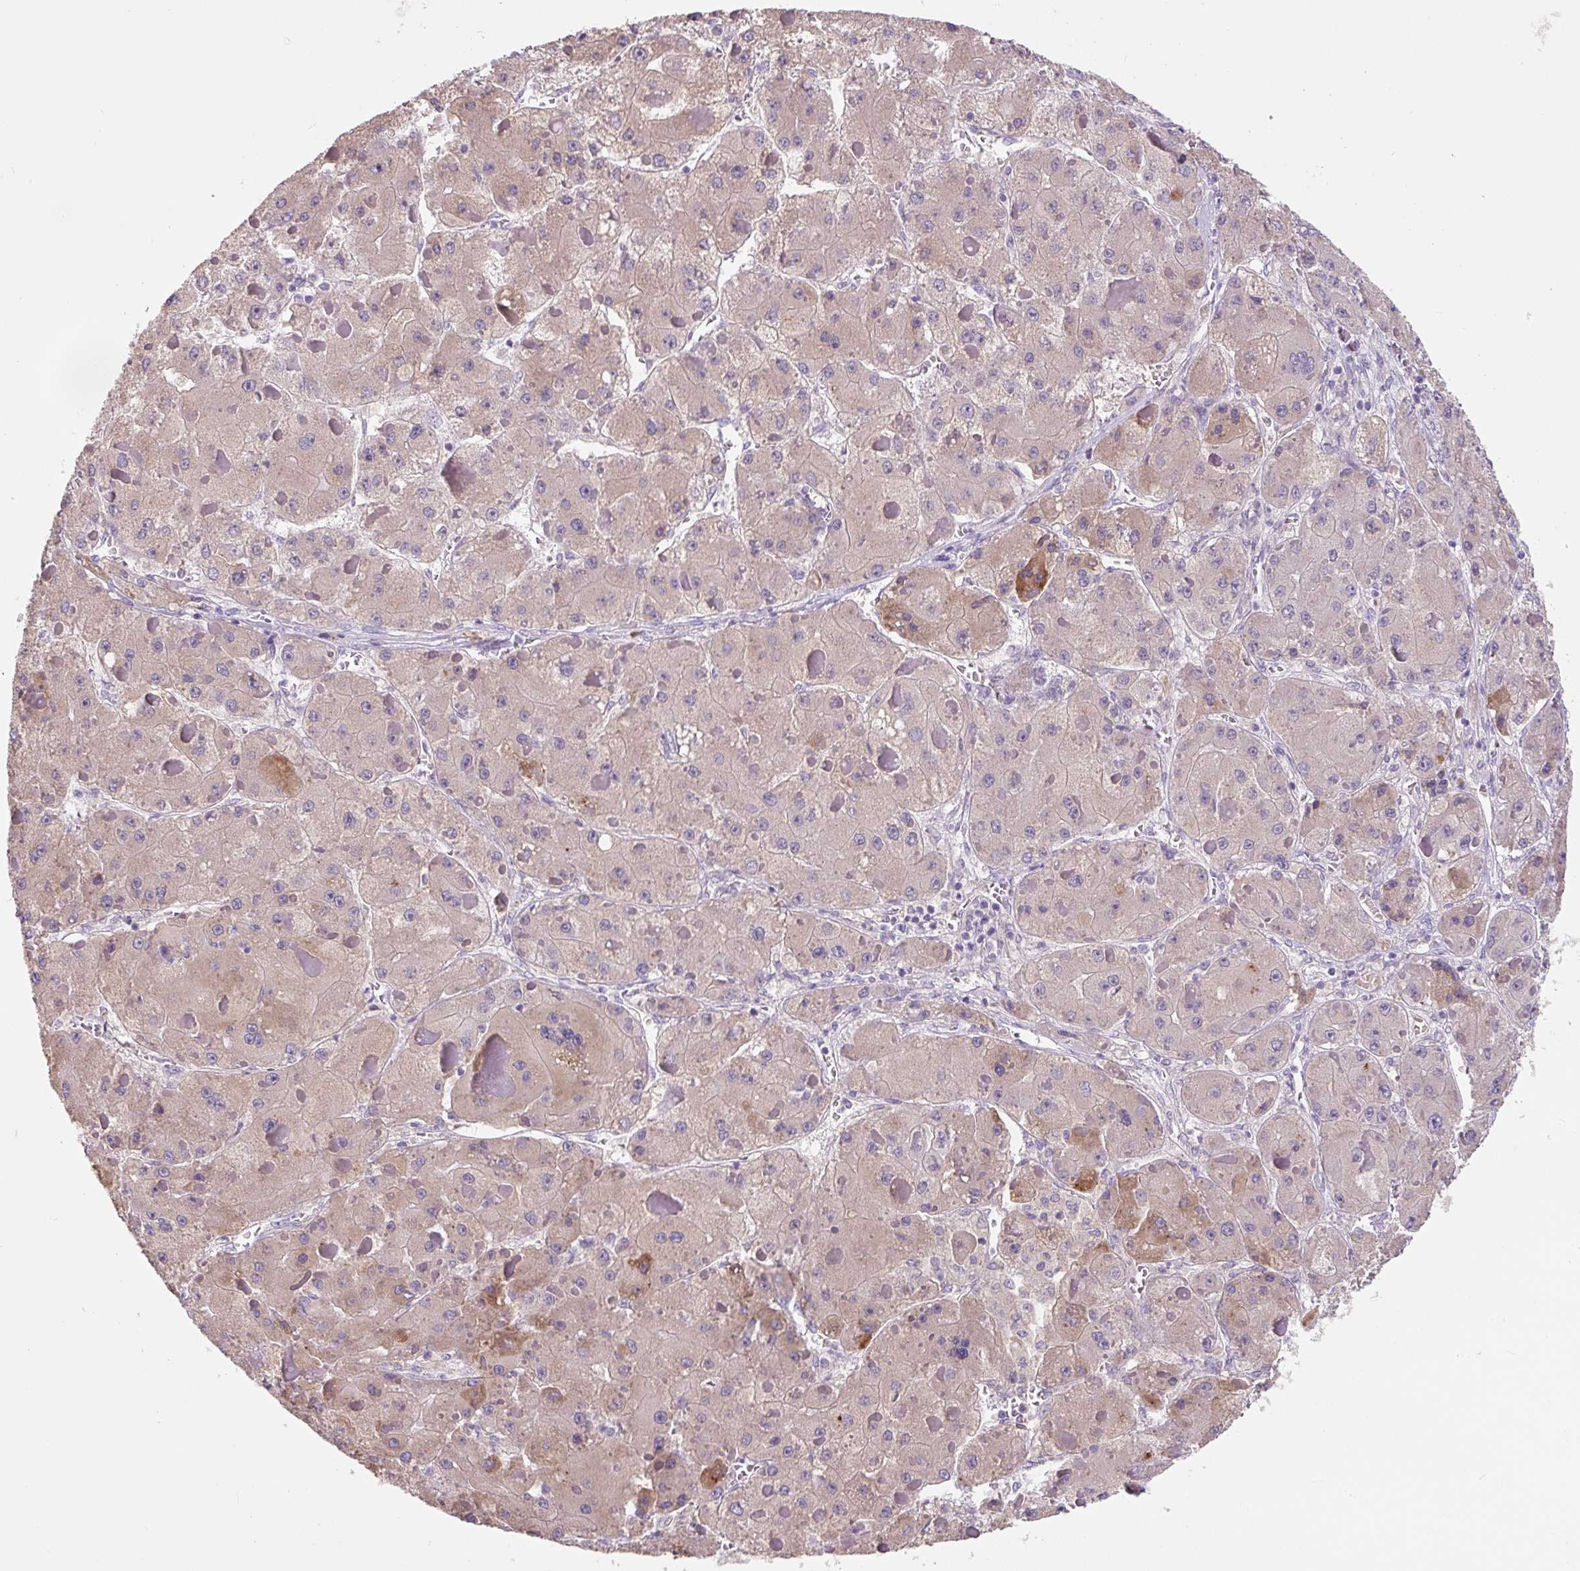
{"staining": {"intensity": "moderate", "quantity": "<25%", "location": "cytoplasmic/membranous"}, "tissue": "liver cancer", "cell_type": "Tumor cells", "image_type": "cancer", "snomed": [{"axis": "morphology", "description": "Carcinoma, Hepatocellular, NOS"}, {"axis": "topography", "description": "Liver"}], "caption": "The immunohistochemical stain shows moderate cytoplasmic/membranous staining in tumor cells of liver hepatocellular carcinoma tissue. The protein of interest is shown in brown color, while the nuclei are stained blue.", "gene": "FZD5", "patient": {"sex": "female", "age": 73}}